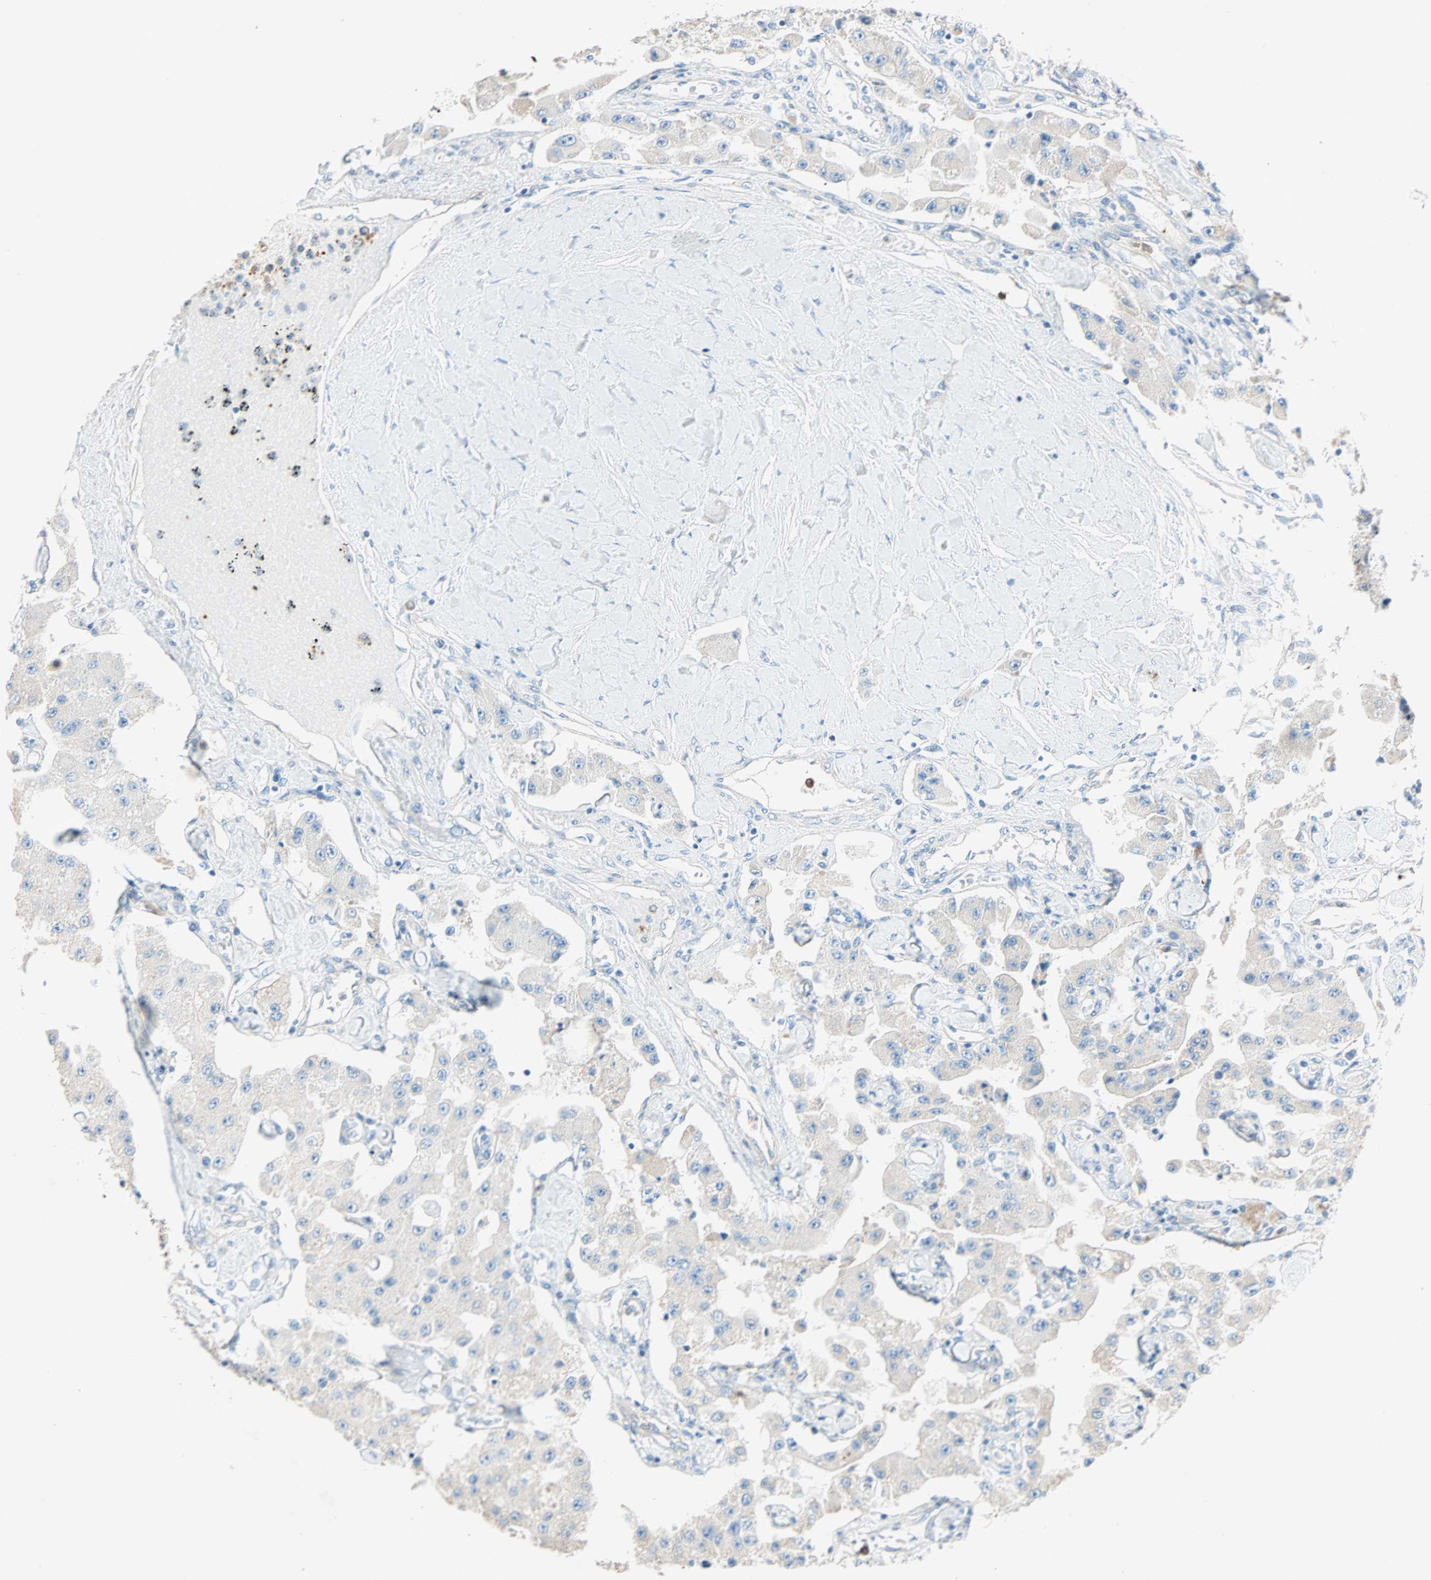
{"staining": {"intensity": "weak", "quantity": ">75%", "location": "cytoplasmic/membranous"}, "tissue": "carcinoid", "cell_type": "Tumor cells", "image_type": "cancer", "snomed": [{"axis": "morphology", "description": "Carcinoid, malignant, NOS"}, {"axis": "topography", "description": "Pancreas"}], "caption": "There is low levels of weak cytoplasmic/membranous expression in tumor cells of carcinoid, as demonstrated by immunohistochemical staining (brown color).", "gene": "LY6G6F", "patient": {"sex": "male", "age": 41}}